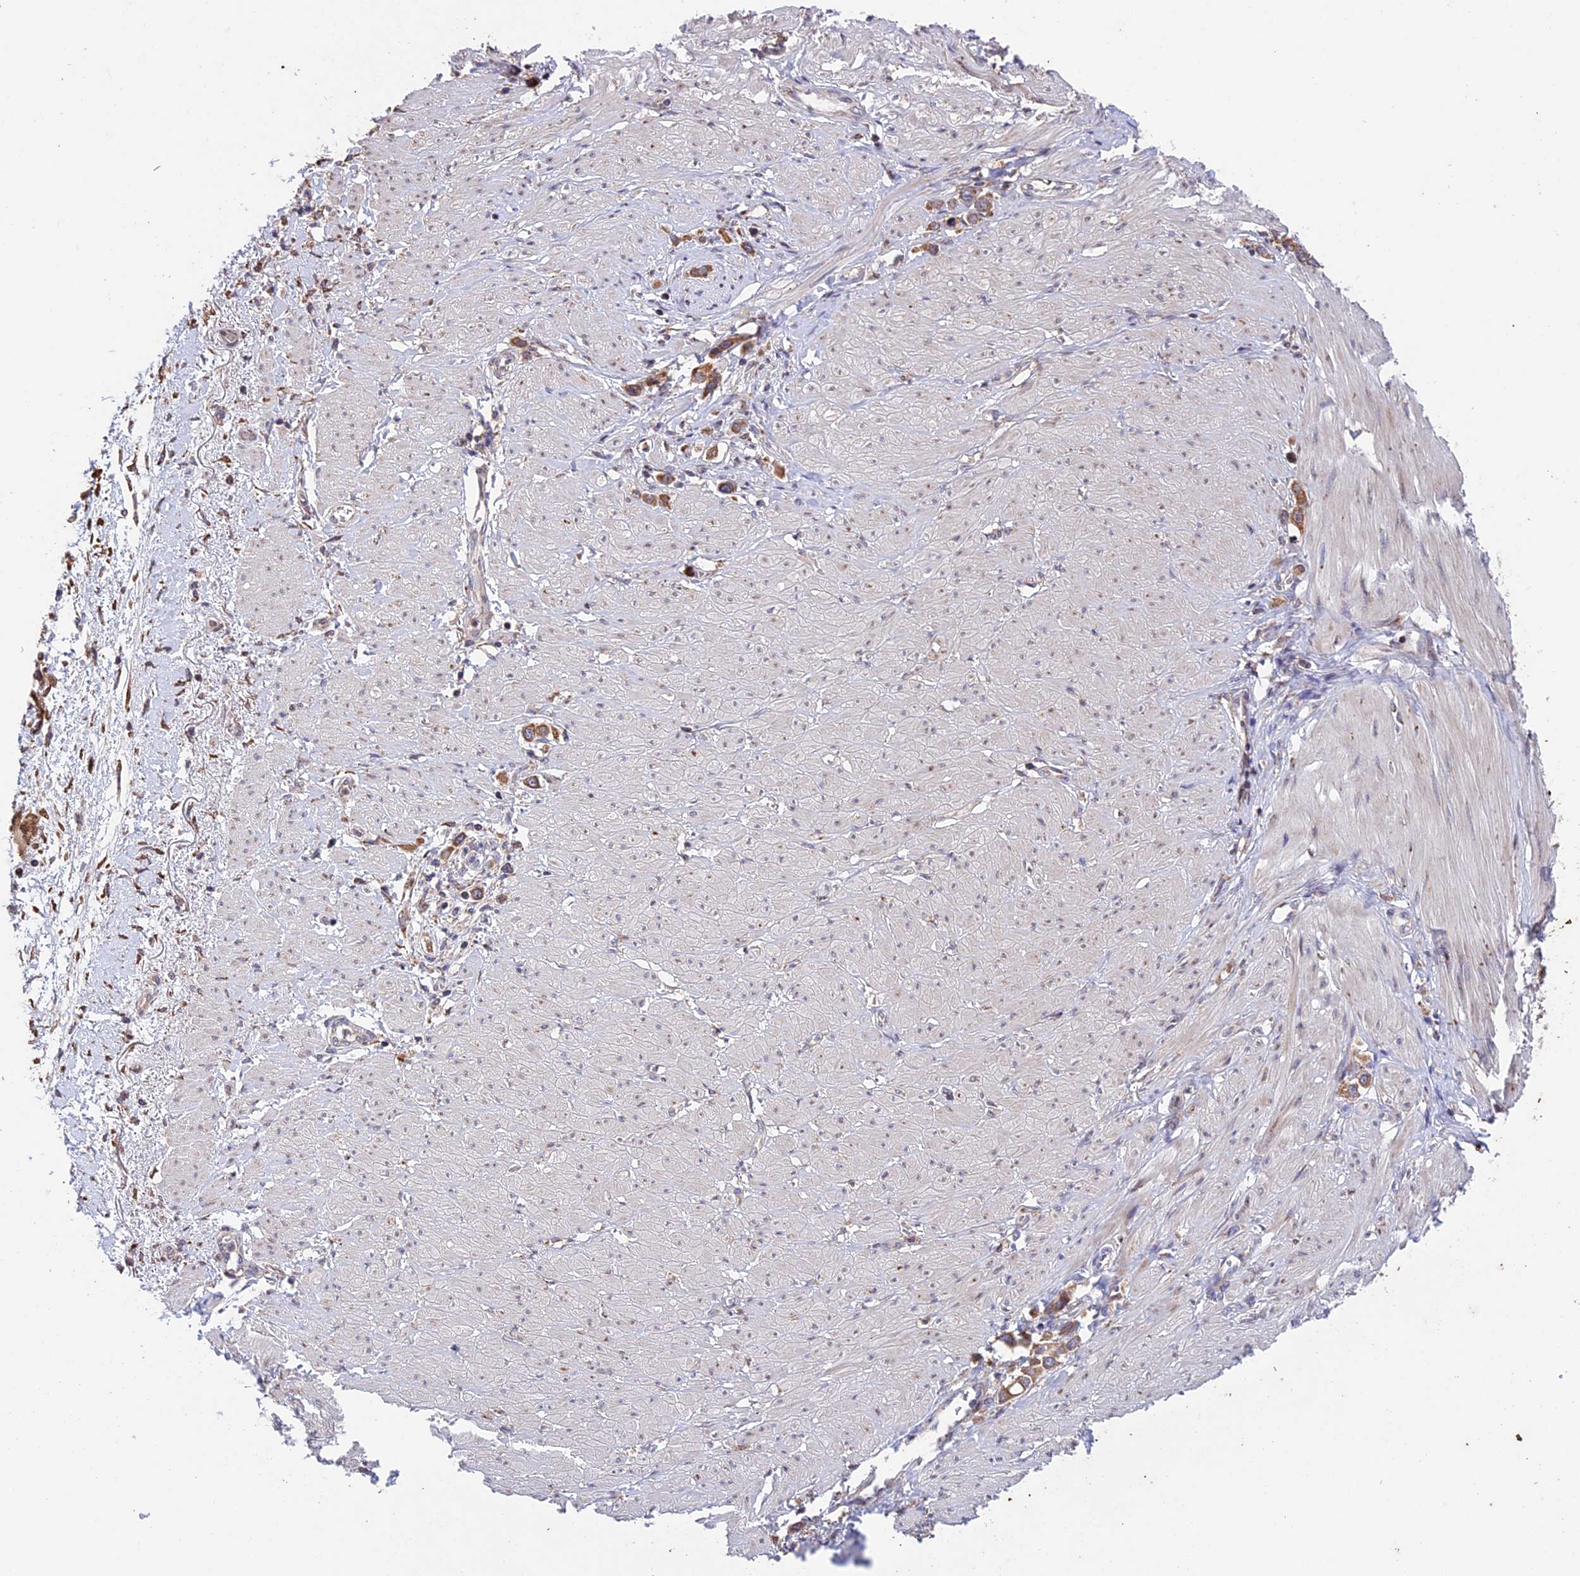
{"staining": {"intensity": "moderate", "quantity": ">75%", "location": "cytoplasmic/membranous"}, "tissue": "stomach cancer", "cell_type": "Tumor cells", "image_type": "cancer", "snomed": [{"axis": "morphology", "description": "Adenocarcinoma, NOS"}, {"axis": "topography", "description": "Stomach"}], "caption": "A brown stain highlights moderate cytoplasmic/membranous staining of a protein in stomach adenocarcinoma tumor cells. The protein of interest is stained brown, and the nuclei are stained in blue (DAB IHC with brightfield microscopy, high magnification).", "gene": "DMRTA2", "patient": {"sex": "female", "age": 65}}